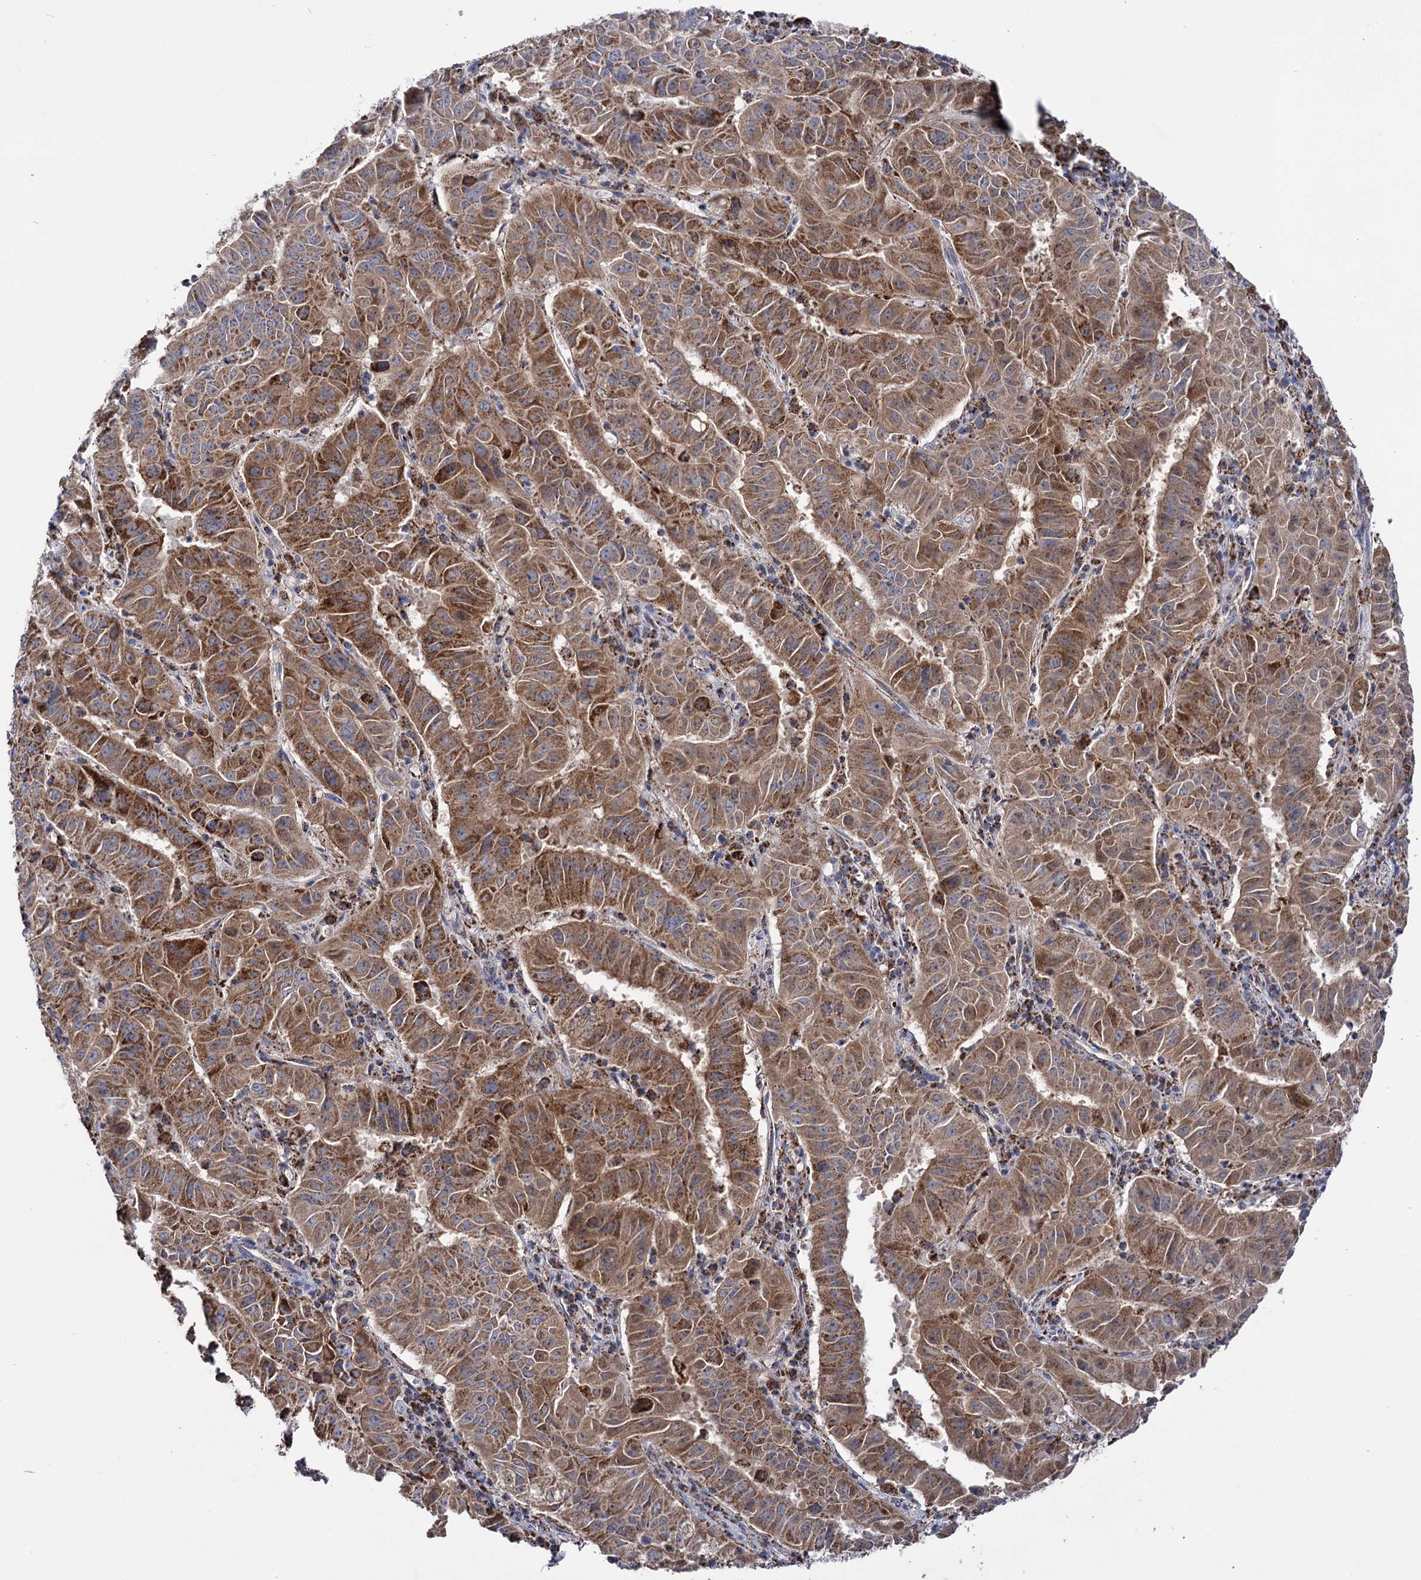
{"staining": {"intensity": "moderate", "quantity": ">75%", "location": "cytoplasmic/membranous"}, "tissue": "pancreatic cancer", "cell_type": "Tumor cells", "image_type": "cancer", "snomed": [{"axis": "morphology", "description": "Adenocarcinoma, NOS"}, {"axis": "topography", "description": "Pancreas"}], "caption": "A high-resolution image shows immunohistochemistry (IHC) staining of adenocarcinoma (pancreatic), which reveals moderate cytoplasmic/membranous expression in about >75% of tumor cells.", "gene": "ABHD10", "patient": {"sex": "male", "age": 63}}